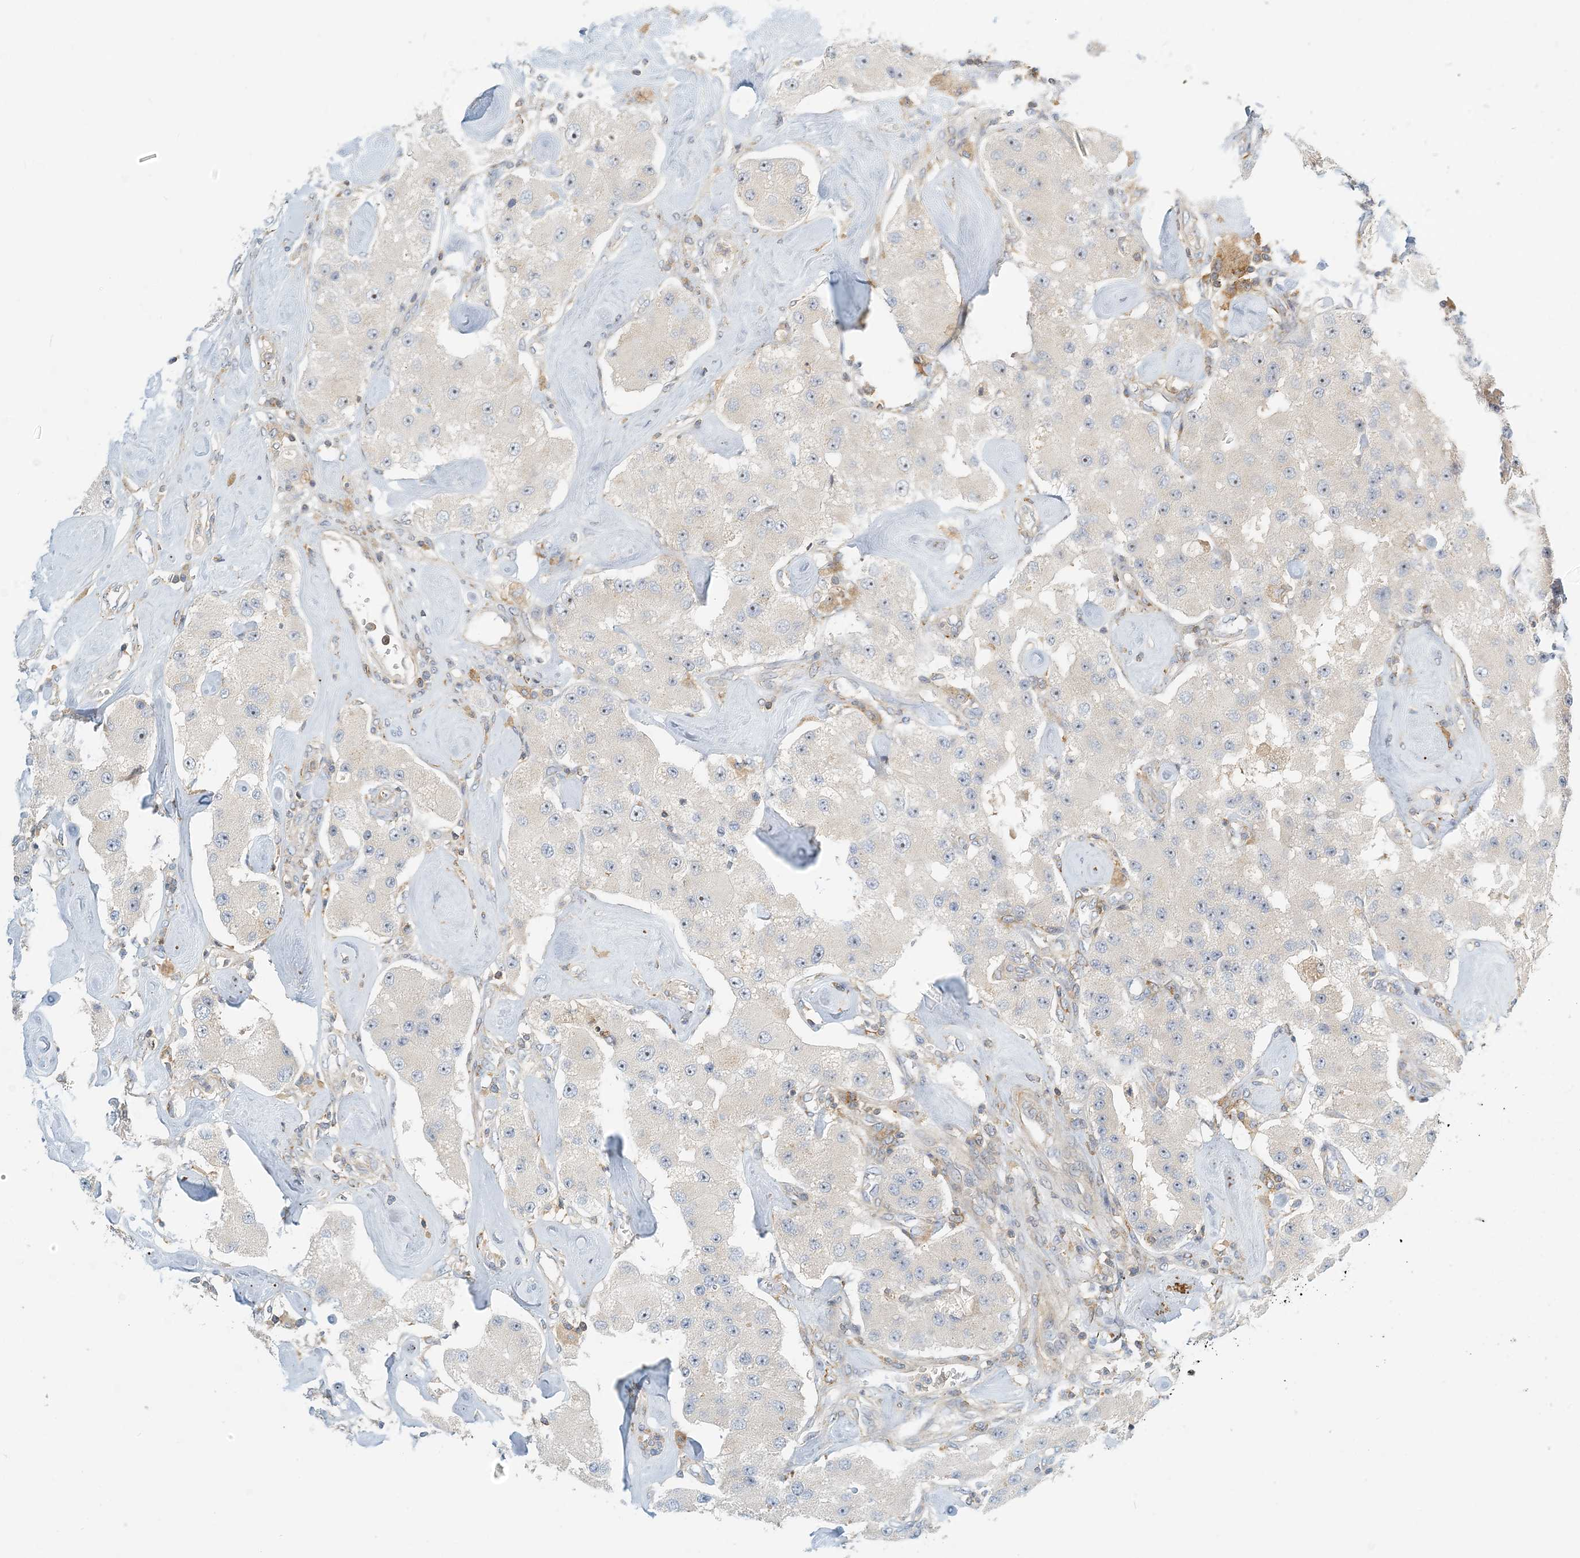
{"staining": {"intensity": "negative", "quantity": "none", "location": "none"}, "tissue": "carcinoid", "cell_type": "Tumor cells", "image_type": "cancer", "snomed": [{"axis": "morphology", "description": "Carcinoid, malignant, NOS"}, {"axis": "topography", "description": "Pancreas"}], "caption": "This is an immunohistochemistry (IHC) micrograph of human carcinoid. There is no positivity in tumor cells.", "gene": "COLEC11", "patient": {"sex": "male", "age": 41}}